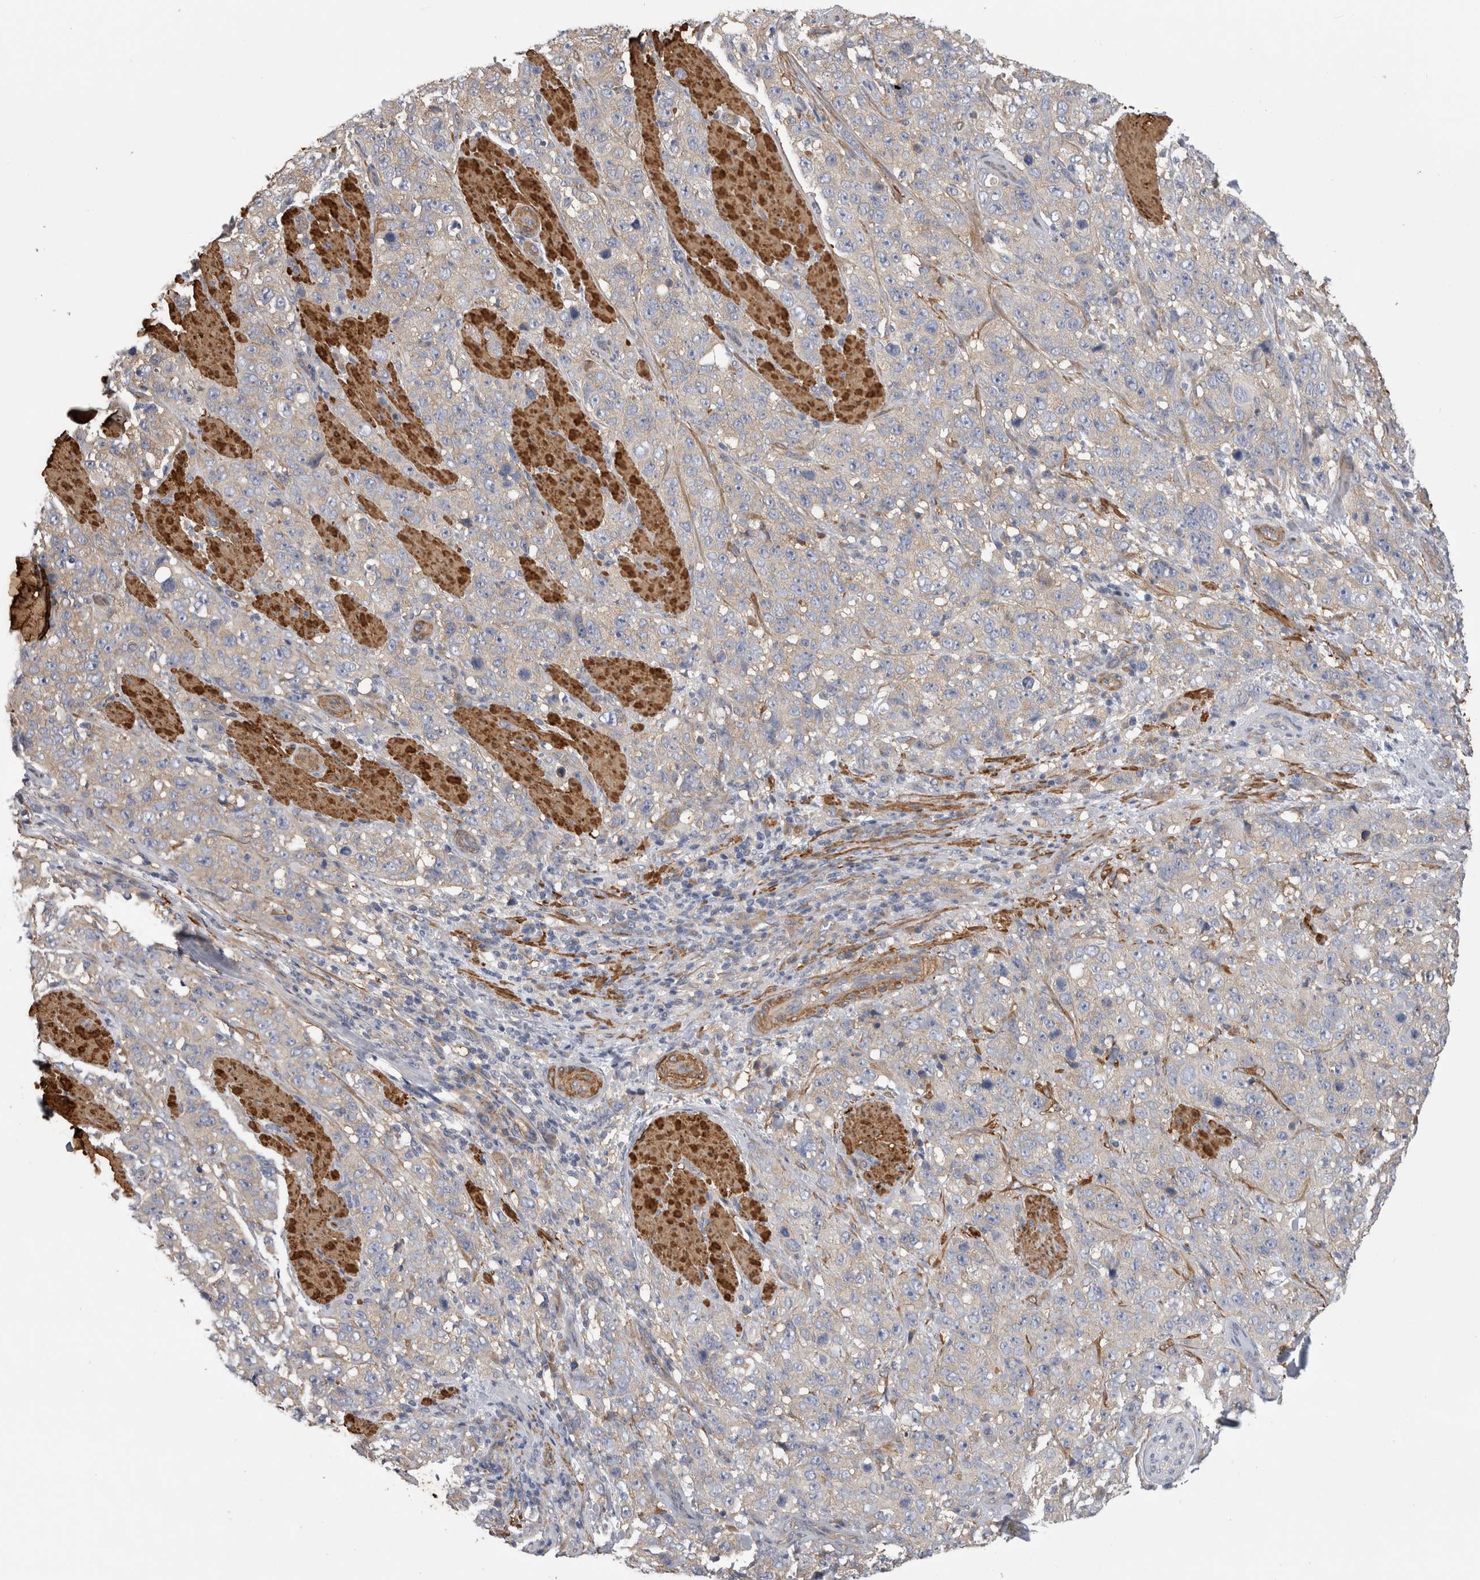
{"staining": {"intensity": "weak", "quantity": "<25%", "location": "cytoplasmic/membranous"}, "tissue": "stomach cancer", "cell_type": "Tumor cells", "image_type": "cancer", "snomed": [{"axis": "morphology", "description": "Adenocarcinoma, NOS"}, {"axis": "topography", "description": "Stomach"}], "caption": "This is an IHC image of human adenocarcinoma (stomach). There is no positivity in tumor cells.", "gene": "EPRS1", "patient": {"sex": "male", "age": 48}}